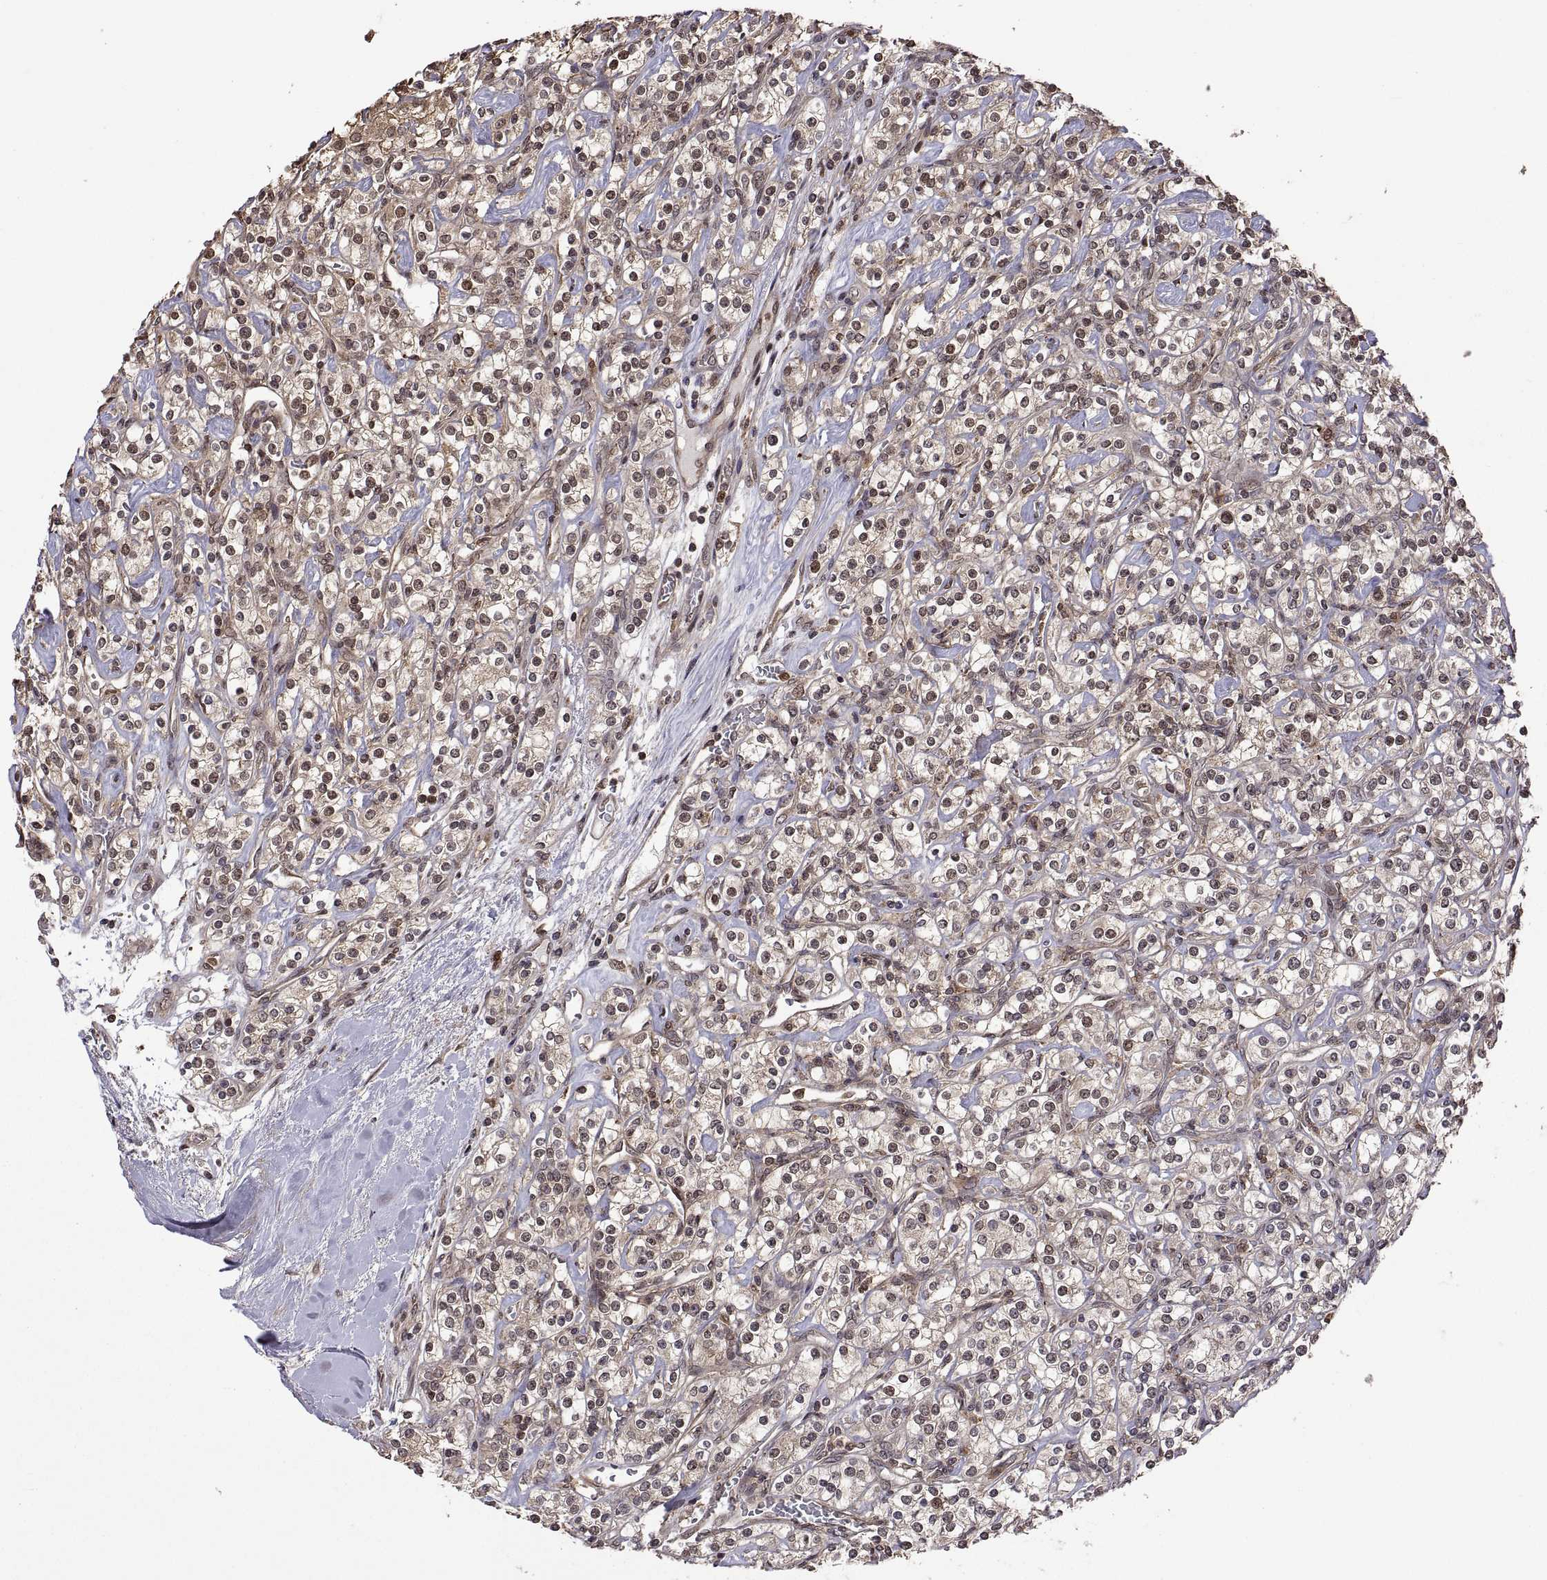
{"staining": {"intensity": "moderate", "quantity": "<25%", "location": "cytoplasmic/membranous,nuclear"}, "tissue": "renal cancer", "cell_type": "Tumor cells", "image_type": "cancer", "snomed": [{"axis": "morphology", "description": "Adenocarcinoma, NOS"}, {"axis": "topography", "description": "Kidney"}], "caption": "Immunohistochemistry image of renal cancer stained for a protein (brown), which shows low levels of moderate cytoplasmic/membranous and nuclear expression in about <25% of tumor cells.", "gene": "ZNRF2", "patient": {"sex": "male", "age": 77}}